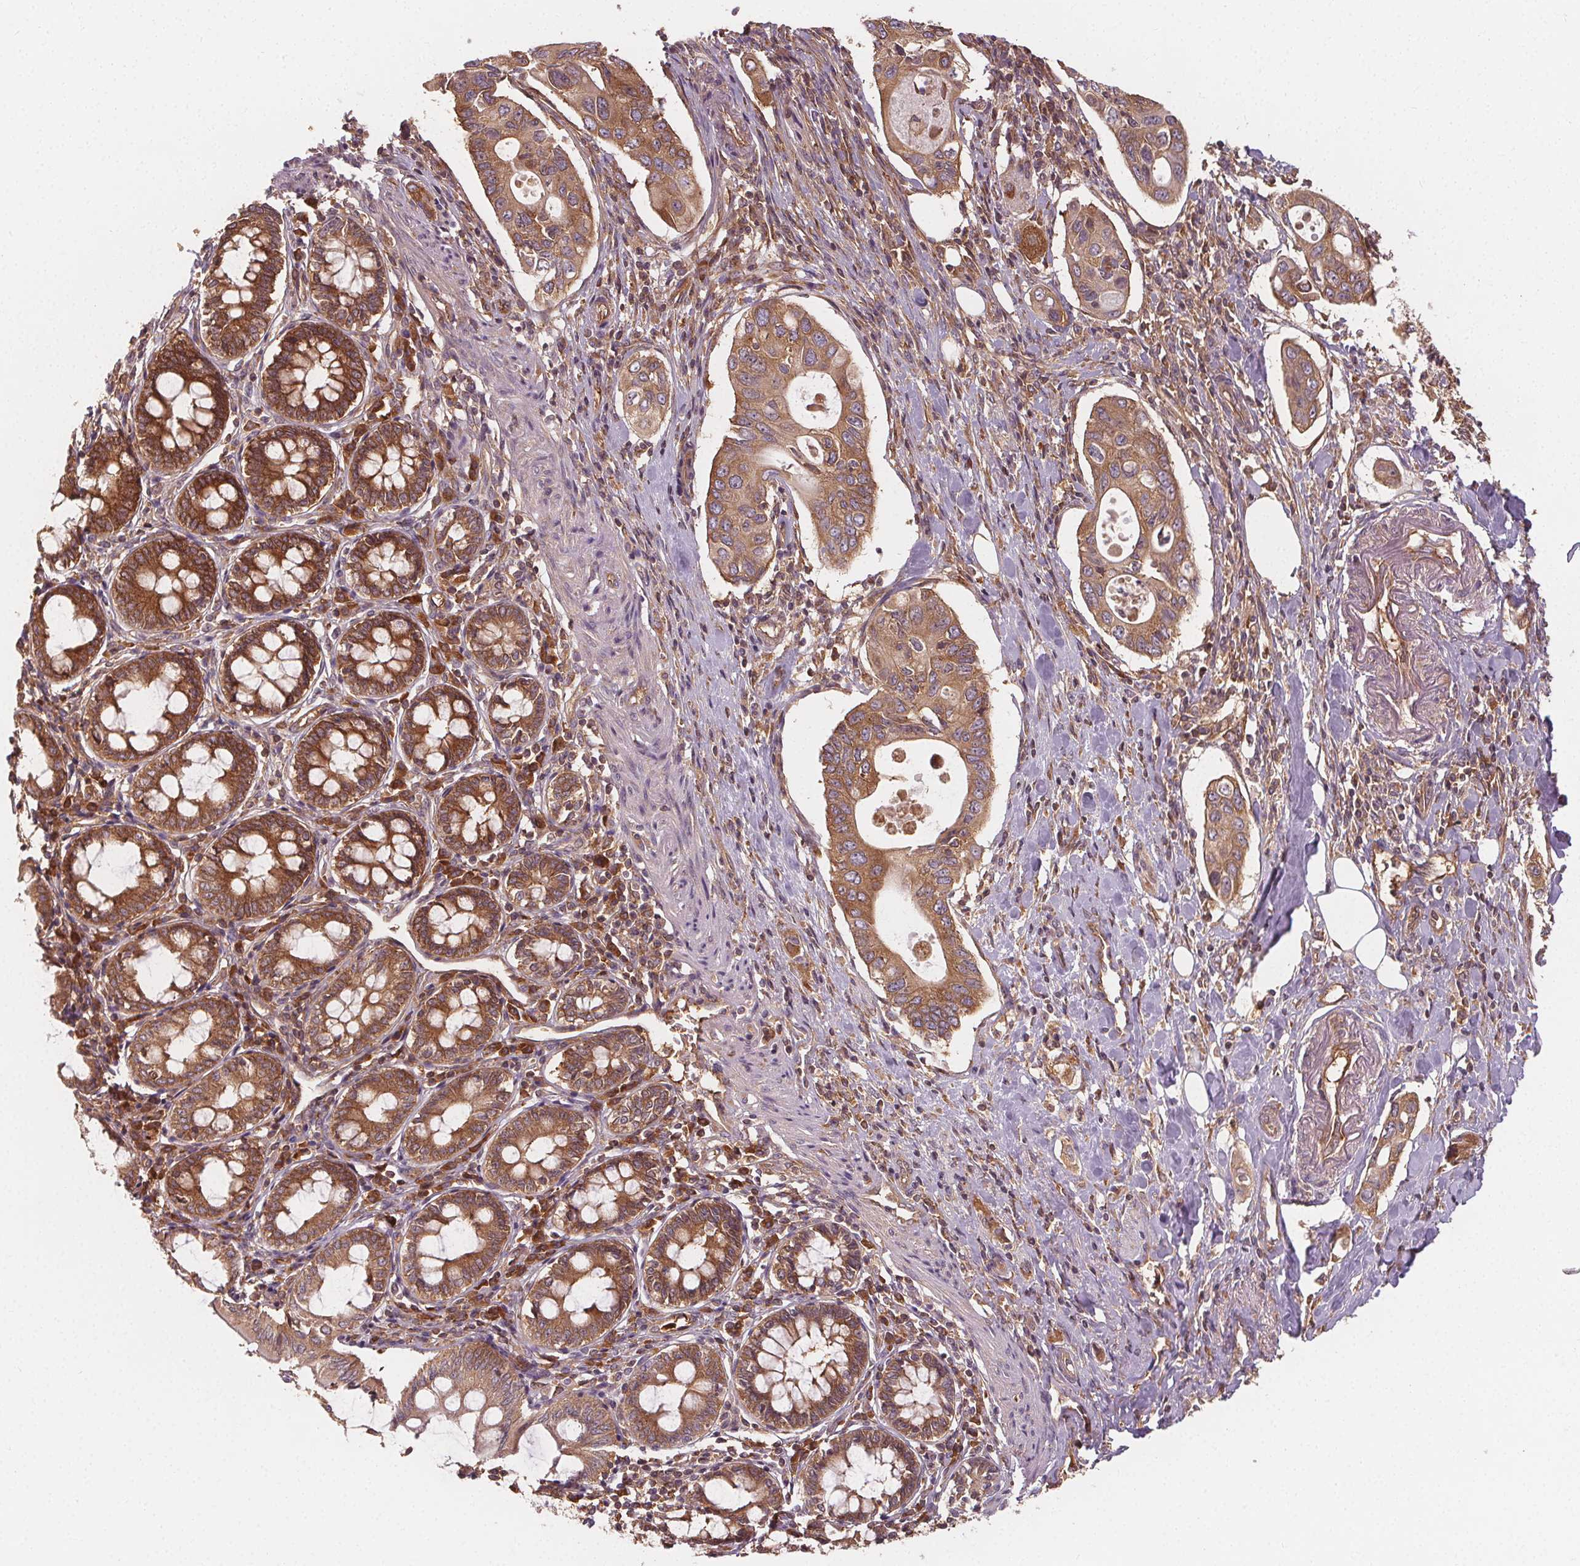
{"staining": {"intensity": "moderate", "quantity": ">75%", "location": "cytoplasmic/membranous"}, "tissue": "pancreatic cancer", "cell_type": "Tumor cells", "image_type": "cancer", "snomed": [{"axis": "morphology", "description": "Adenocarcinoma, NOS"}, {"axis": "topography", "description": "Pancreas"}], "caption": "This histopathology image displays immunohistochemistry (IHC) staining of human pancreatic adenocarcinoma, with medium moderate cytoplasmic/membranous staining in approximately >75% of tumor cells.", "gene": "EIF3D", "patient": {"sex": "female", "age": 63}}